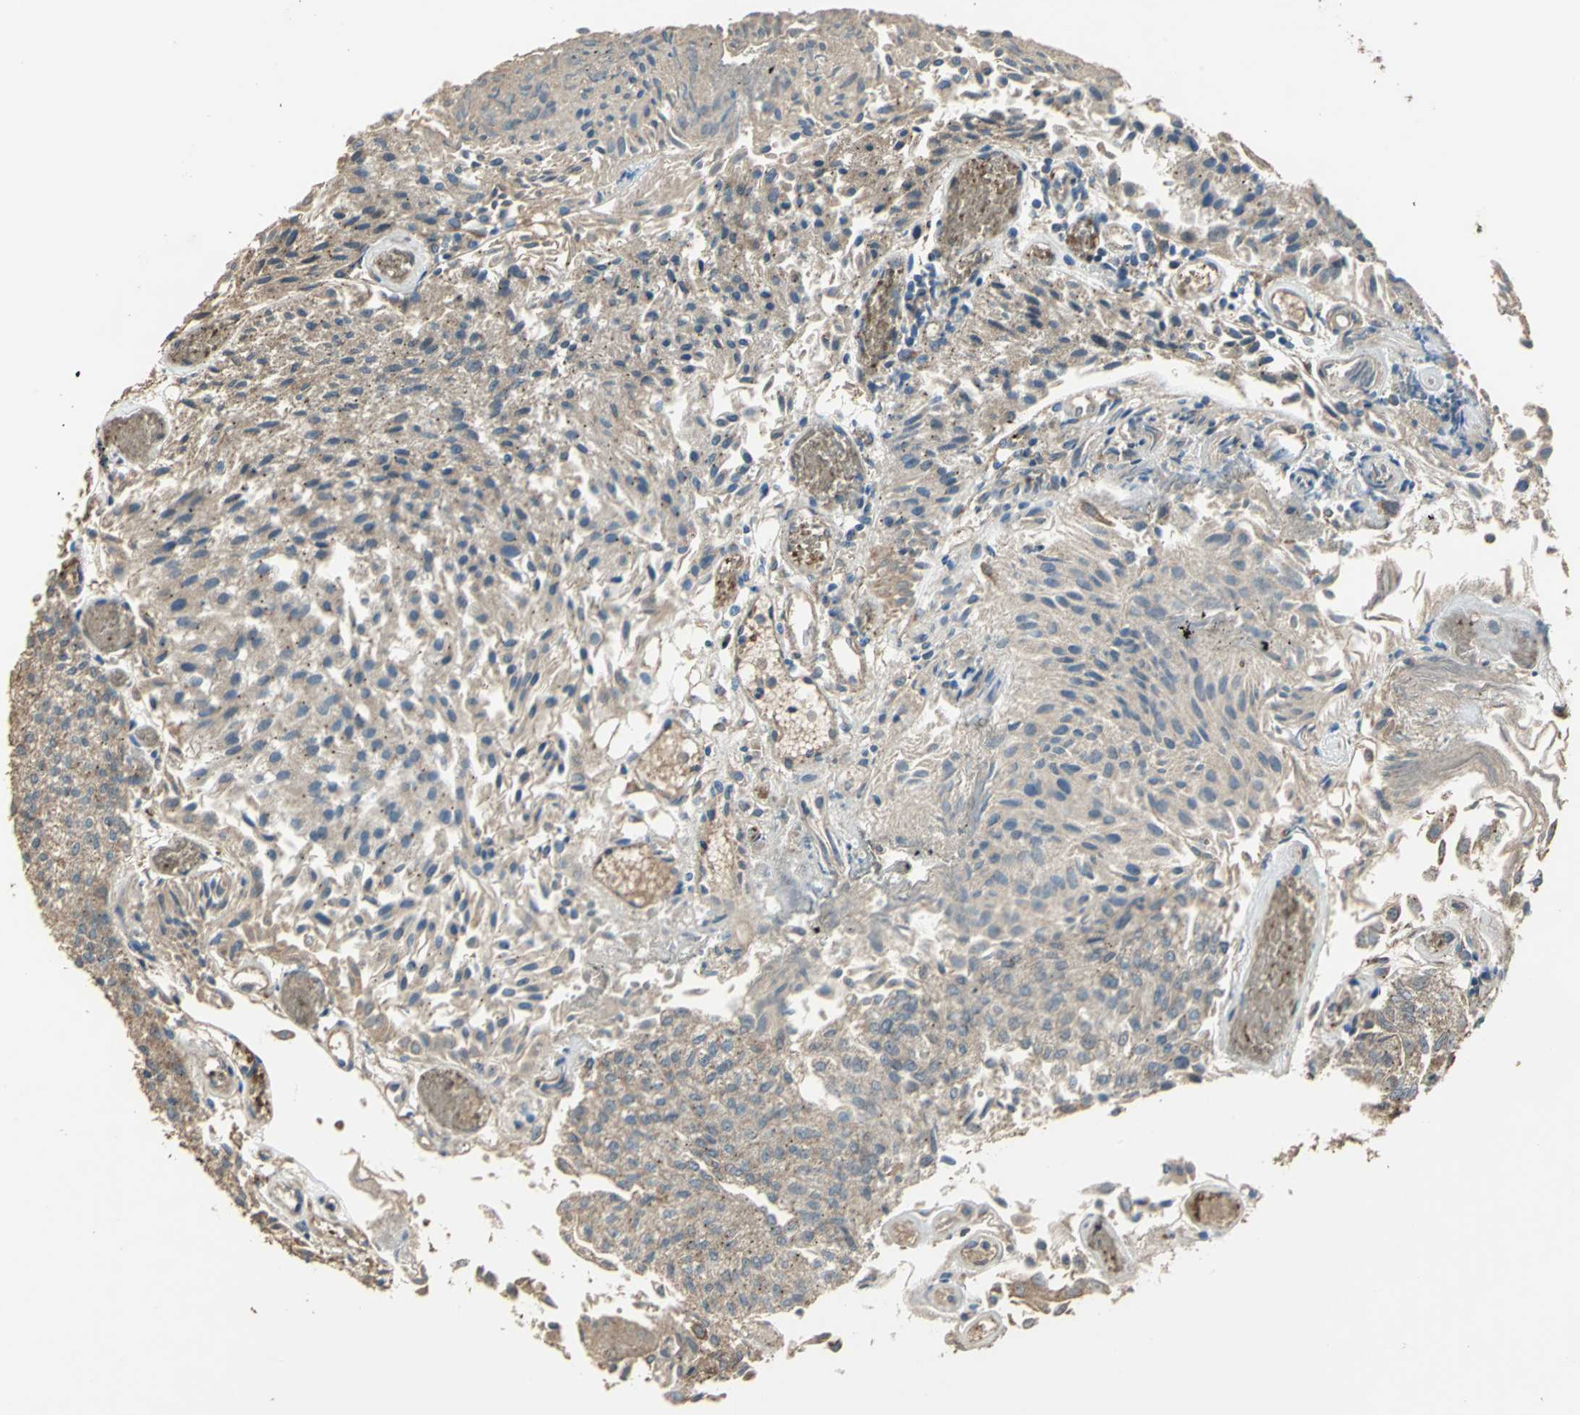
{"staining": {"intensity": "moderate", "quantity": ">75%", "location": "cytoplasmic/membranous"}, "tissue": "urothelial cancer", "cell_type": "Tumor cells", "image_type": "cancer", "snomed": [{"axis": "morphology", "description": "Urothelial carcinoma, Low grade"}, {"axis": "topography", "description": "Urinary bladder"}], "caption": "Urothelial carcinoma (low-grade) stained with immunohistochemistry displays moderate cytoplasmic/membranous staining in about >75% of tumor cells.", "gene": "POLRMT", "patient": {"sex": "male", "age": 86}}